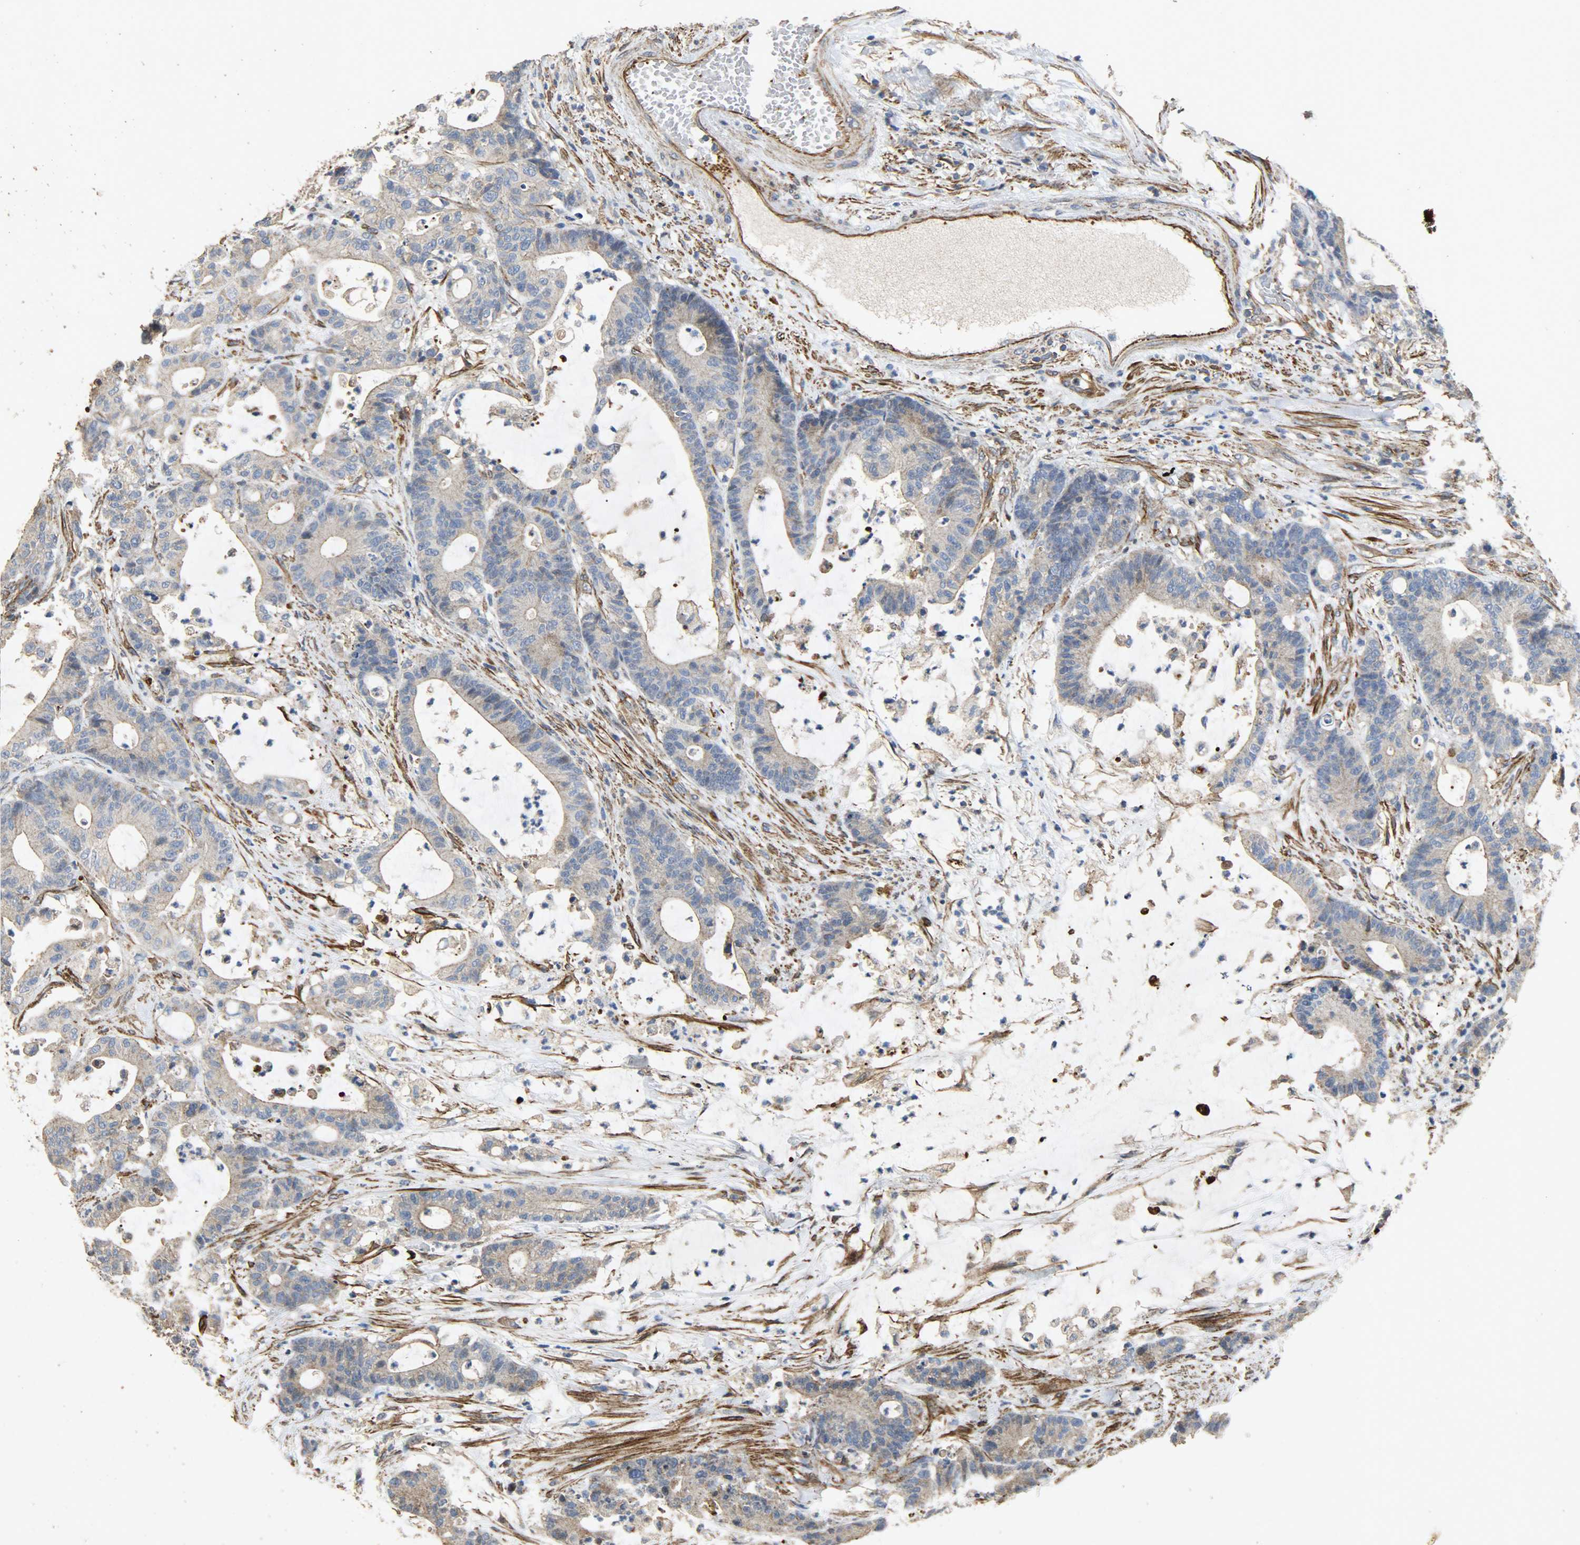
{"staining": {"intensity": "weak", "quantity": "25%-75%", "location": "cytoplasmic/membranous"}, "tissue": "colorectal cancer", "cell_type": "Tumor cells", "image_type": "cancer", "snomed": [{"axis": "morphology", "description": "Adenocarcinoma, NOS"}, {"axis": "topography", "description": "Colon"}], "caption": "Protein staining shows weak cytoplasmic/membranous expression in about 25%-75% of tumor cells in colorectal adenocarcinoma.", "gene": "TPM4", "patient": {"sex": "female", "age": 84}}